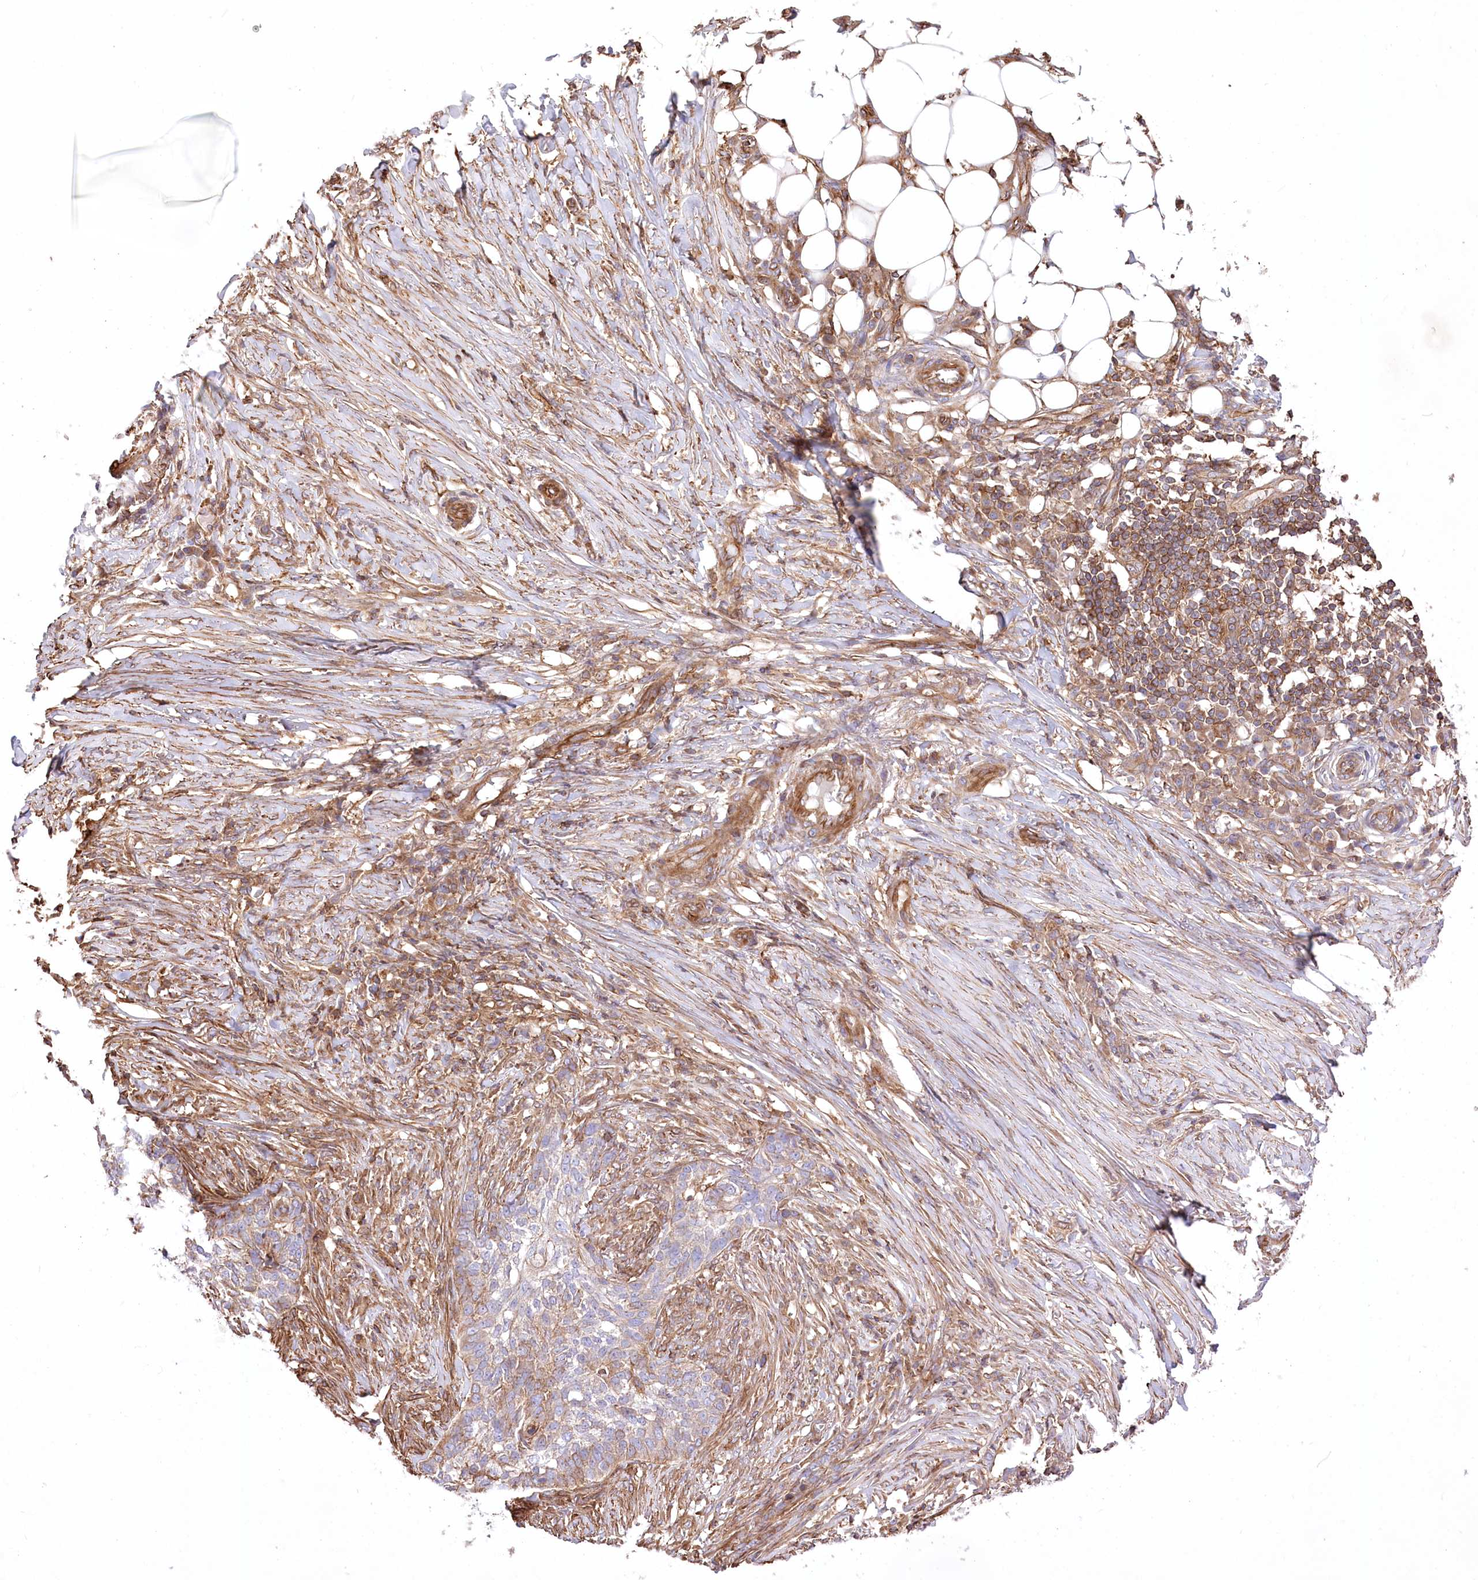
{"staining": {"intensity": "strong", "quantity": ">75%", "location": "cytoplasmic/membranous"}, "tissue": "skin cancer", "cell_type": "Tumor cells", "image_type": "cancer", "snomed": [{"axis": "morphology", "description": "Basal cell carcinoma"}, {"axis": "topography", "description": "Skin"}], "caption": "Brown immunohistochemical staining in human skin cancer (basal cell carcinoma) reveals strong cytoplasmic/membranous positivity in about >75% of tumor cells.", "gene": "UMPS", "patient": {"sex": "male", "age": 85}}